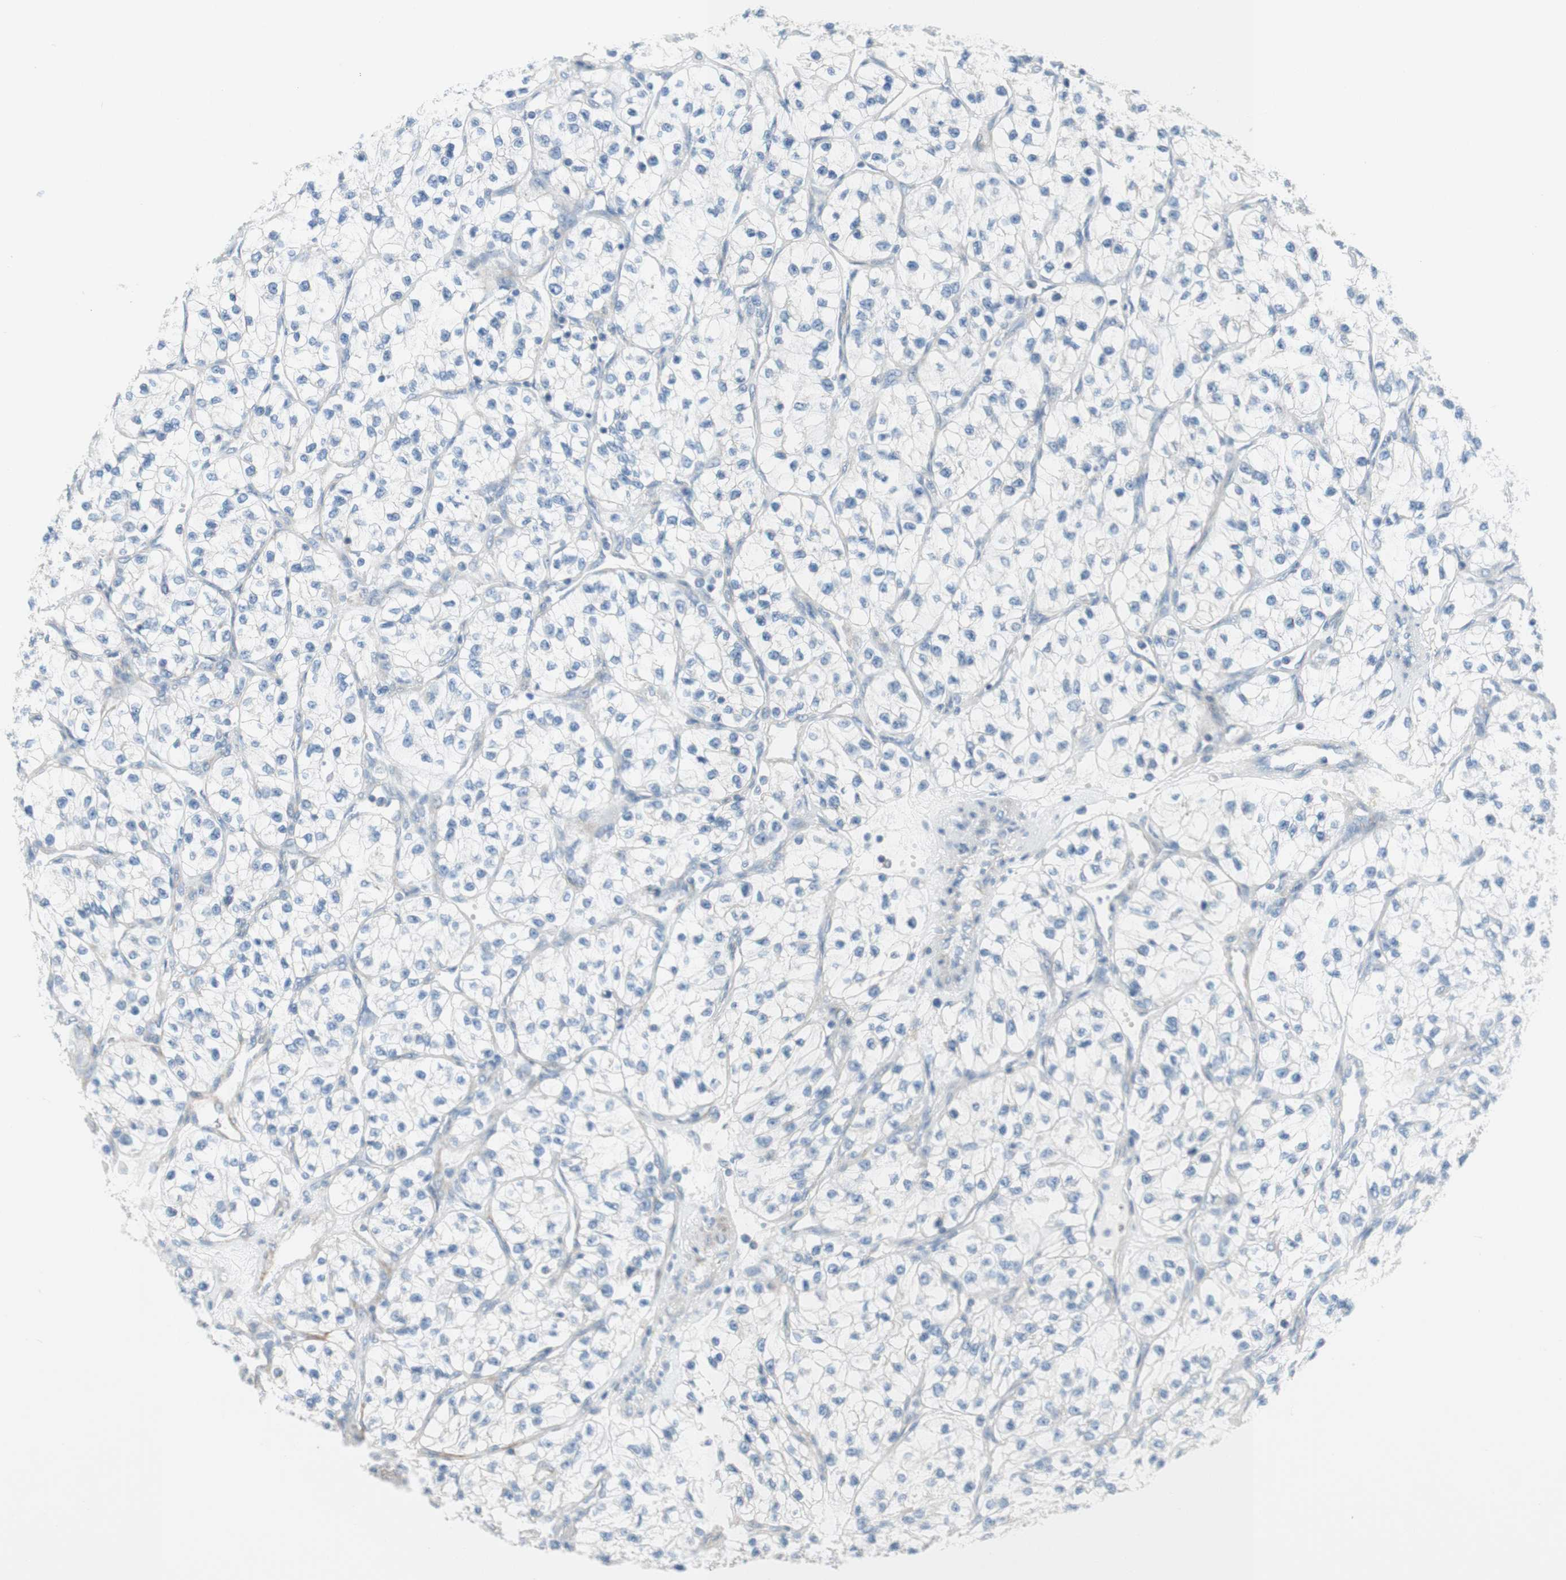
{"staining": {"intensity": "negative", "quantity": "none", "location": "none"}, "tissue": "renal cancer", "cell_type": "Tumor cells", "image_type": "cancer", "snomed": [{"axis": "morphology", "description": "Adenocarcinoma, NOS"}, {"axis": "topography", "description": "Kidney"}], "caption": "Tumor cells are negative for protein expression in human renal cancer (adenocarcinoma).", "gene": "POU2AF1", "patient": {"sex": "female", "age": 57}}